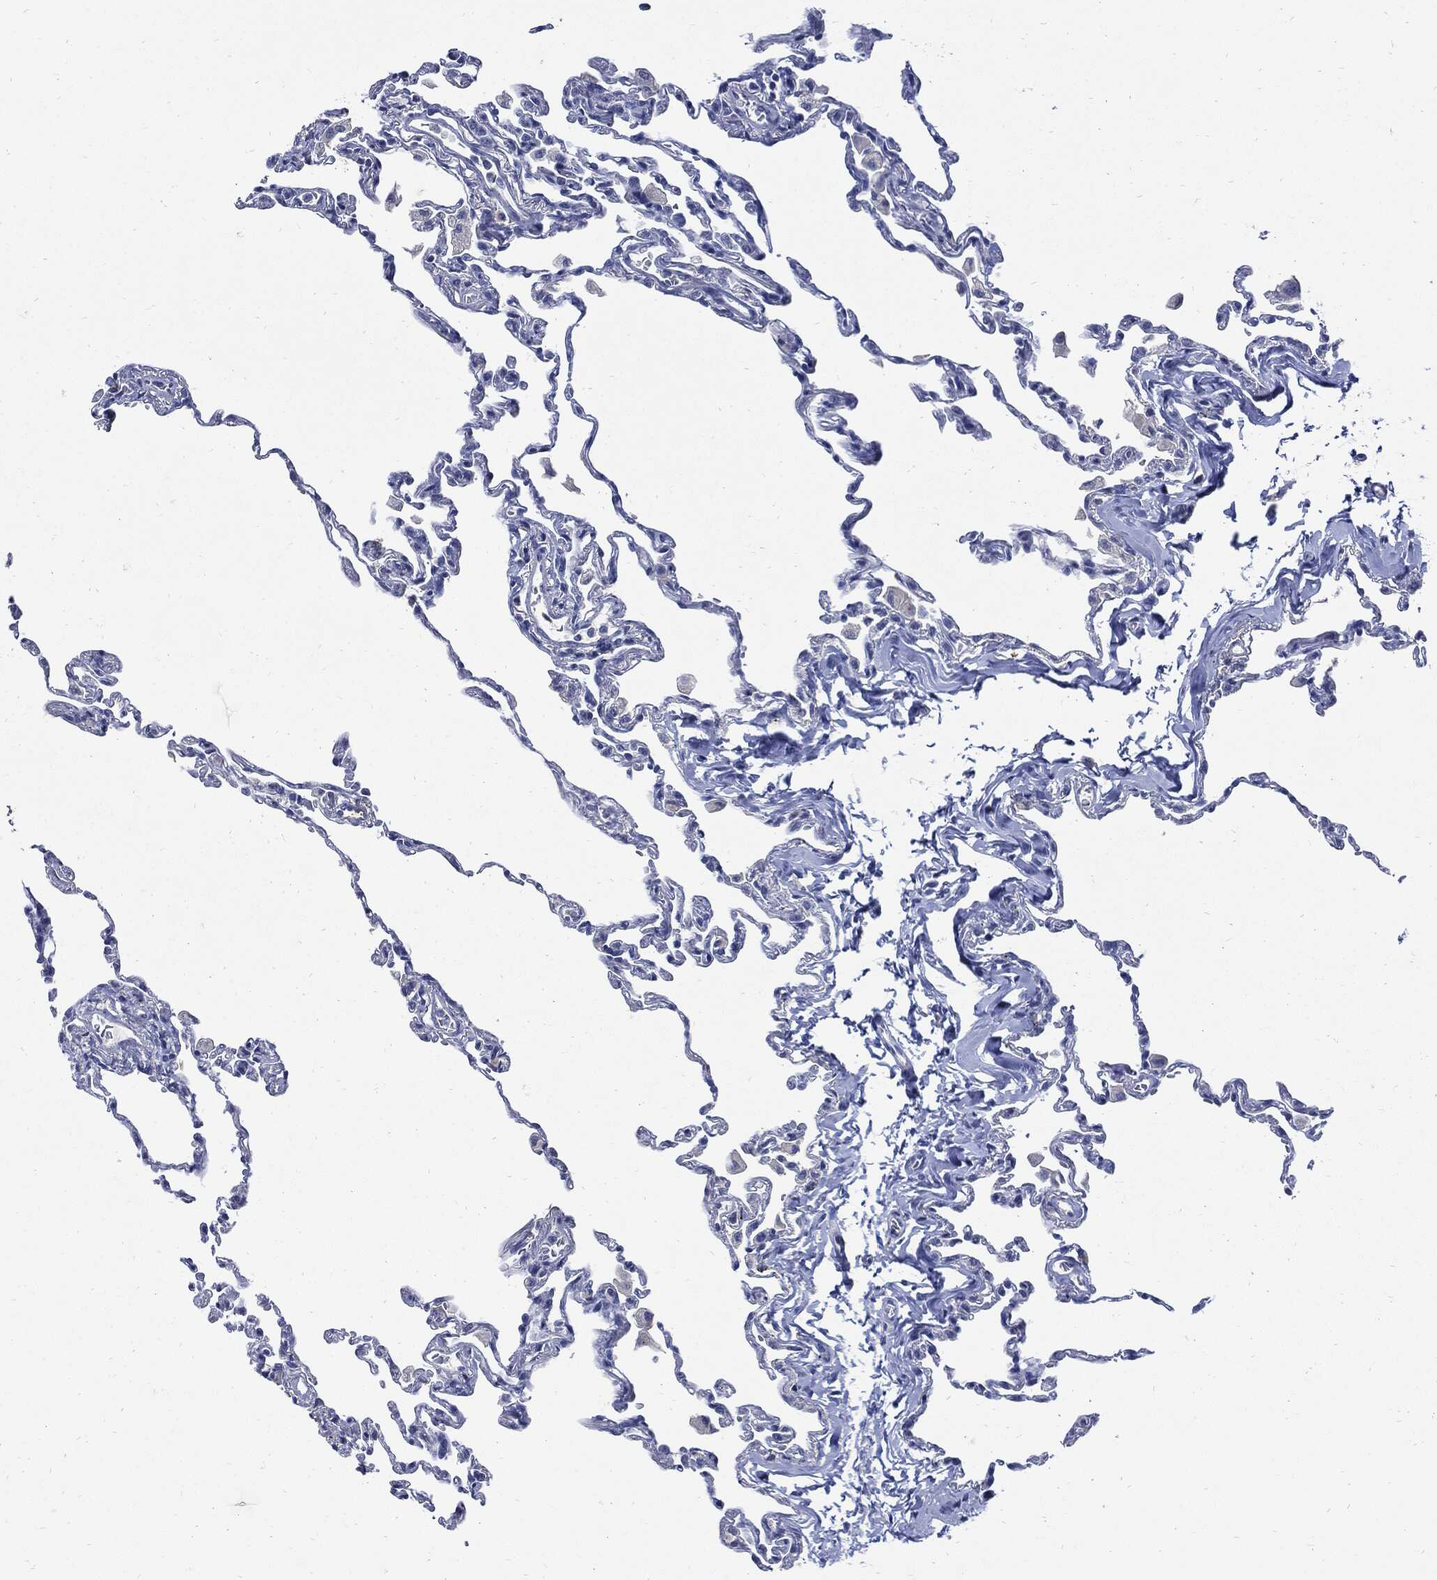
{"staining": {"intensity": "negative", "quantity": "none", "location": "none"}, "tissue": "lung", "cell_type": "Alveolar cells", "image_type": "normal", "snomed": [{"axis": "morphology", "description": "Normal tissue, NOS"}, {"axis": "topography", "description": "Lung"}], "caption": "A high-resolution image shows immunohistochemistry (IHC) staining of unremarkable lung, which exhibits no significant positivity in alveolar cells. The staining is performed using DAB brown chromogen with nuclei counter-stained in using hematoxylin.", "gene": "CPE", "patient": {"sex": "female", "age": 57}}